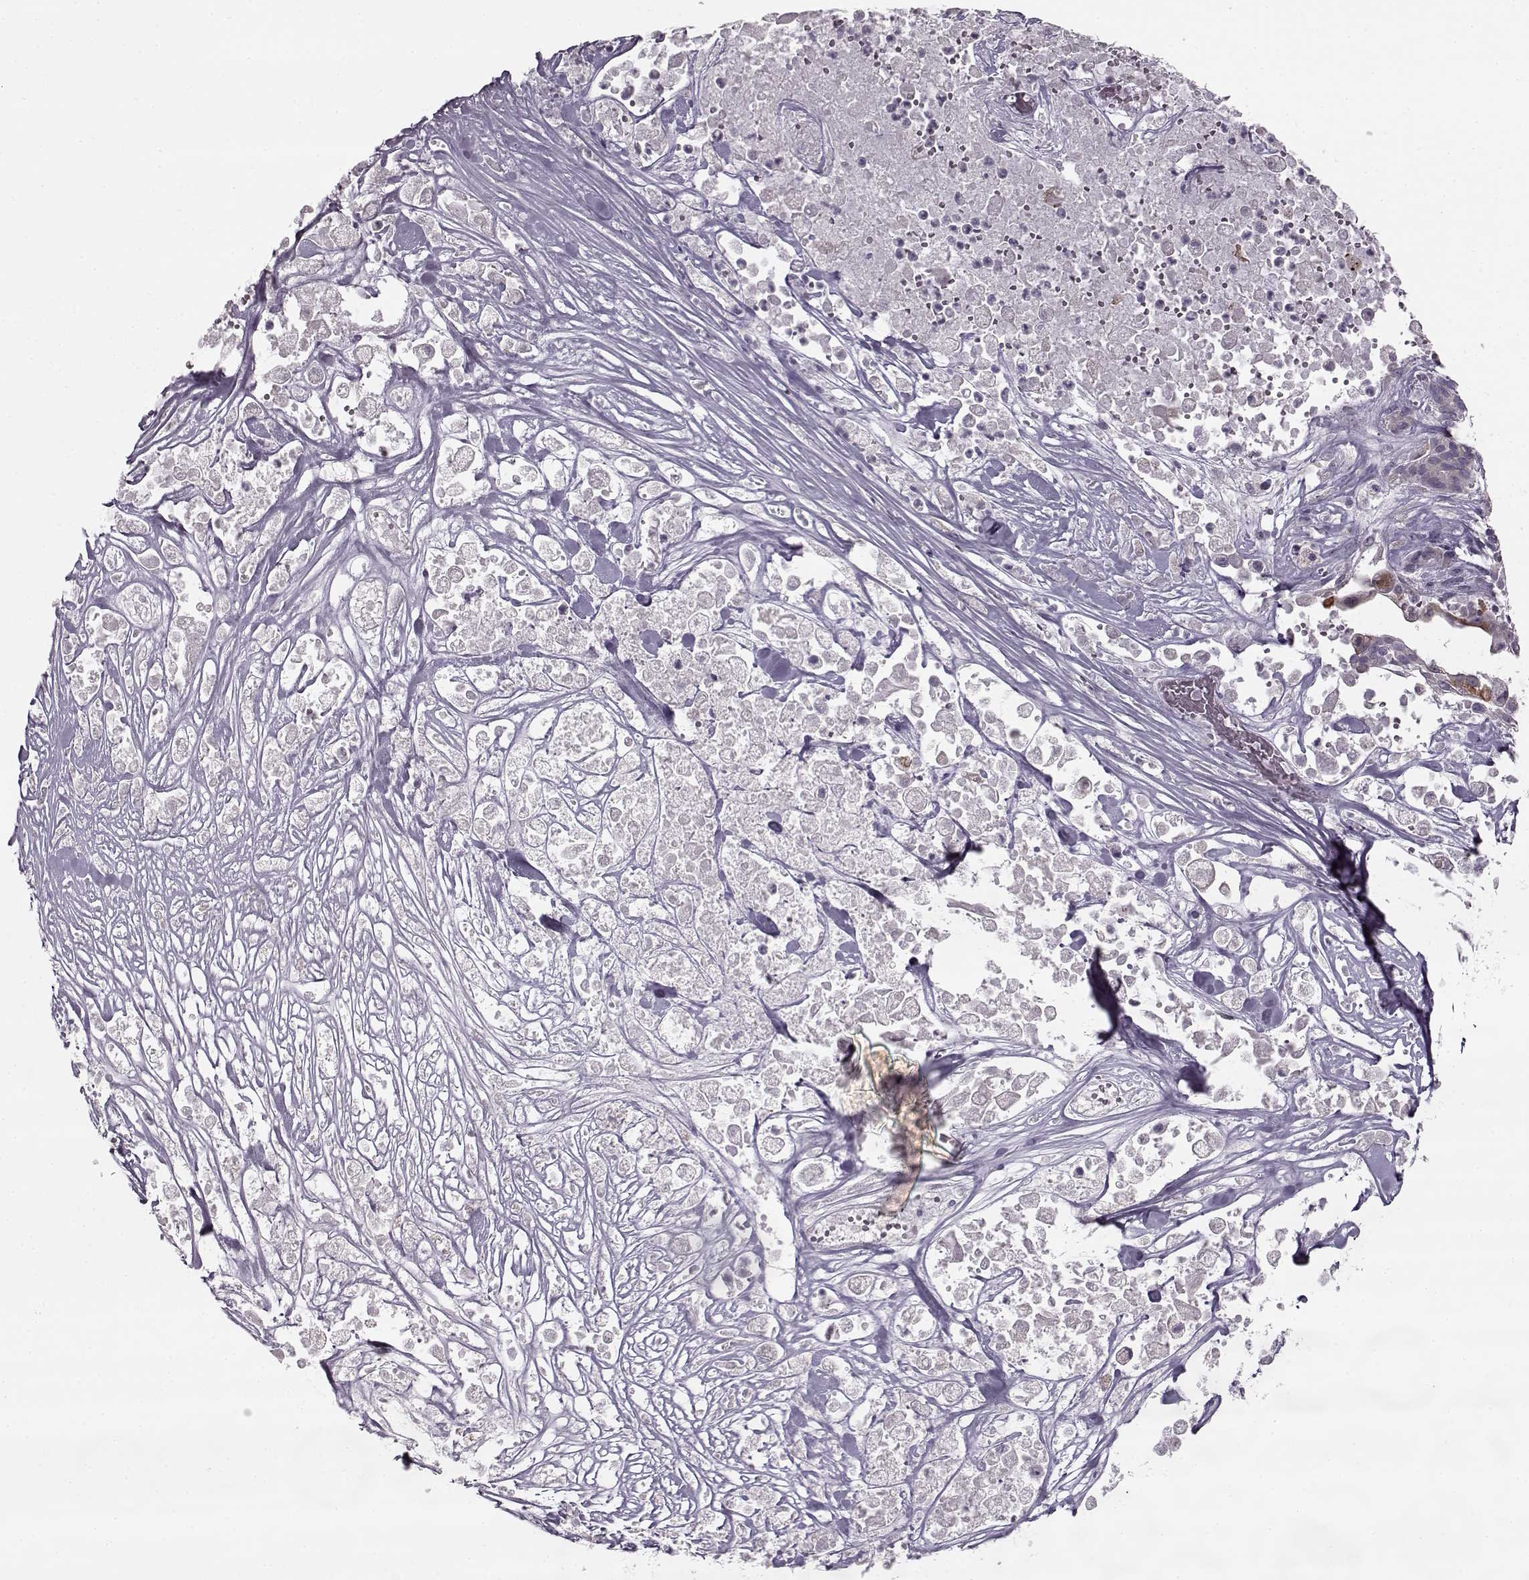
{"staining": {"intensity": "negative", "quantity": "none", "location": "none"}, "tissue": "pancreatic cancer", "cell_type": "Tumor cells", "image_type": "cancer", "snomed": [{"axis": "morphology", "description": "Adenocarcinoma, NOS"}, {"axis": "topography", "description": "Pancreas"}], "caption": "Immunohistochemical staining of pancreatic adenocarcinoma shows no significant positivity in tumor cells.", "gene": "MAP6D1", "patient": {"sex": "male", "age": 44}}